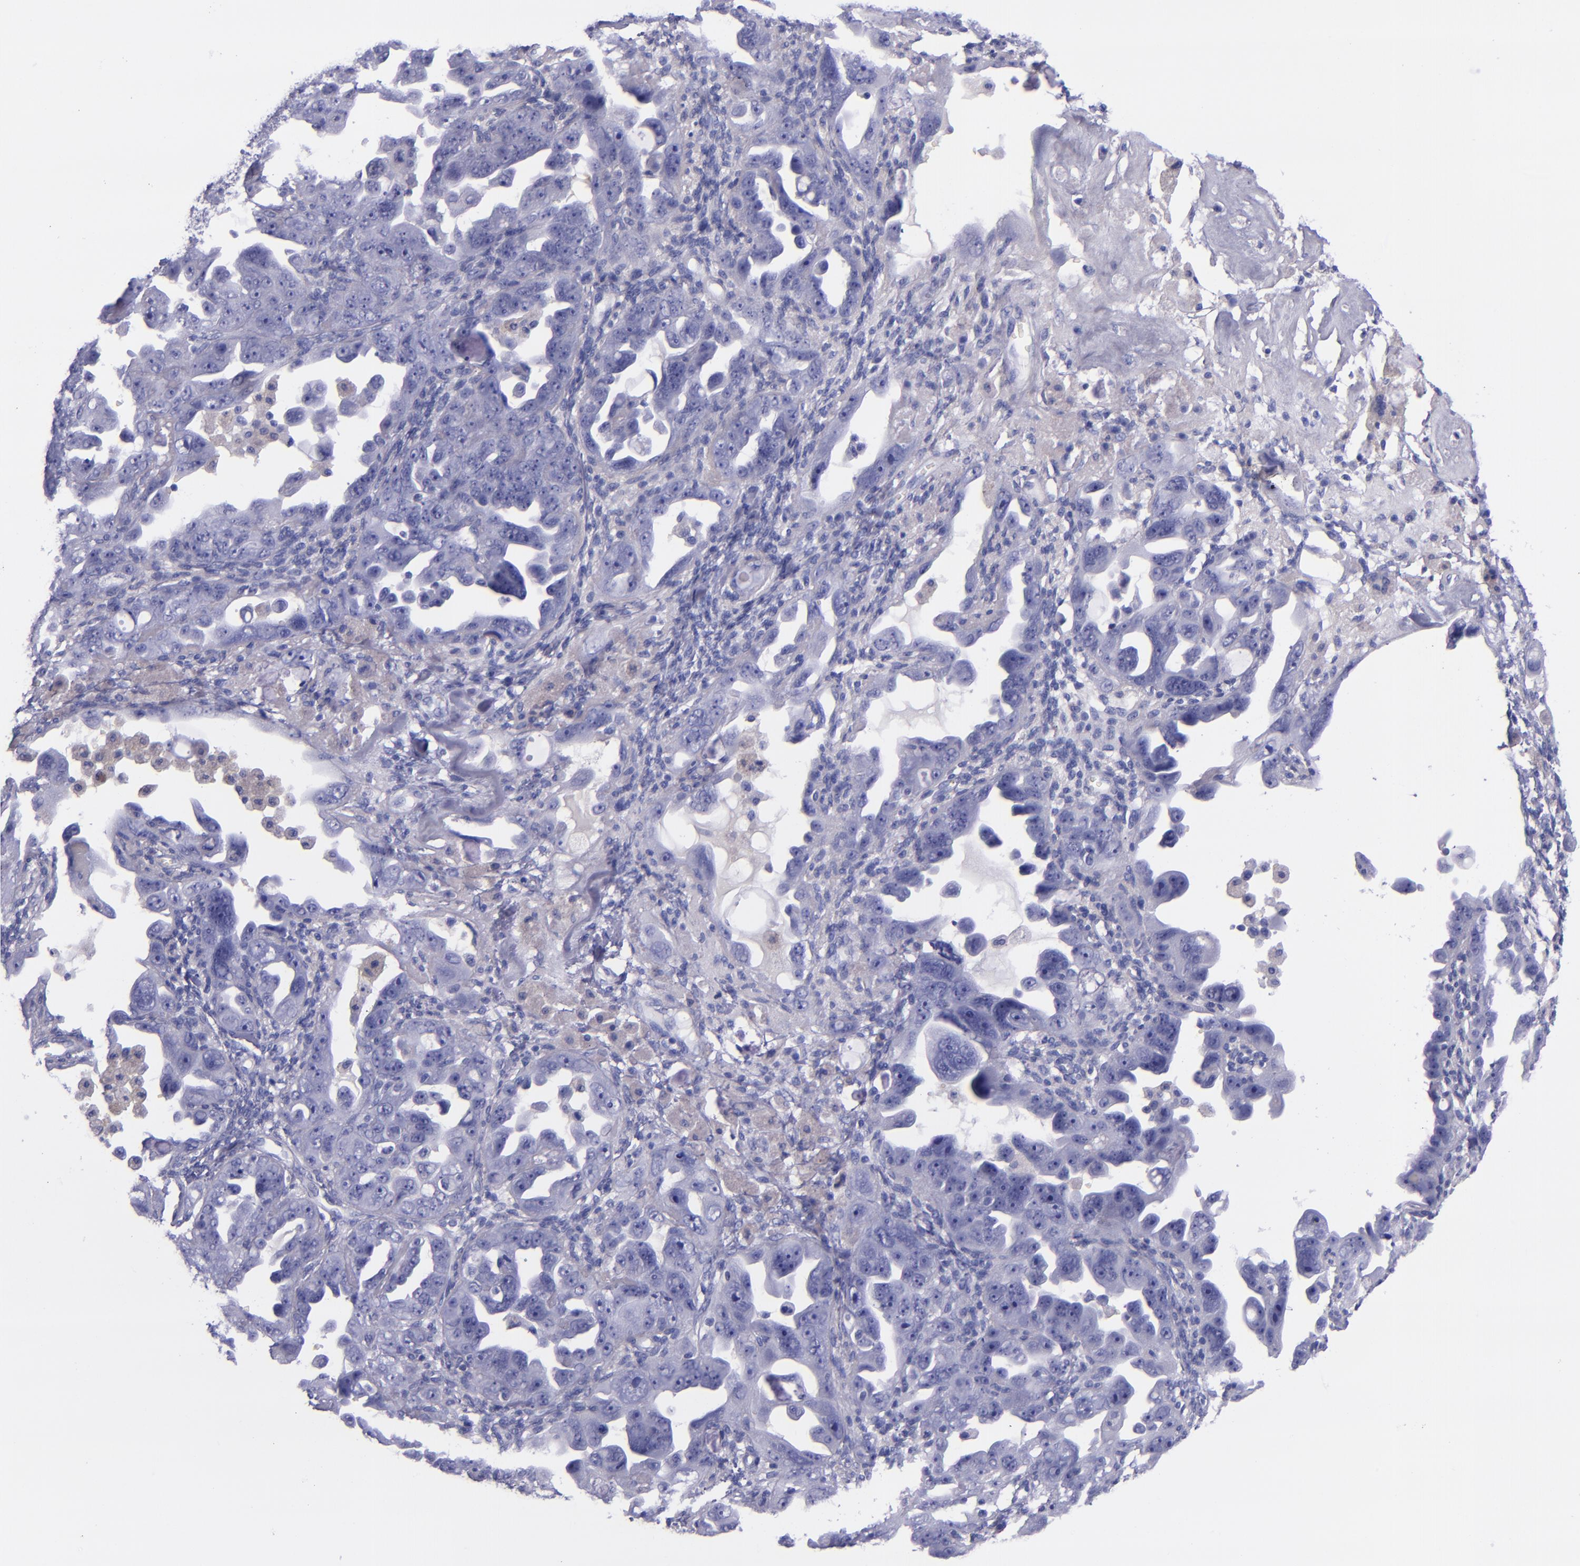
{"staining": {"intensity": "negative", "quantity": "none", "location": "none"}, "tissue": "ovarian cancer", "cell_type": "Tumor cells", "image_type": "cancer", "snomed": [{"axis": "morphology", "description": "Cystadenocarcinoma, serous, NOS"}, {"axis": "topography", "description": "Ovary"}], "caption": "Serous cystadenocarcinoma (ovarian) was stained to show a protein in brown. There is no significant staining in tumor cells.", "gene": "LAG3", "patient": {"sex": "female", "age": 66}}